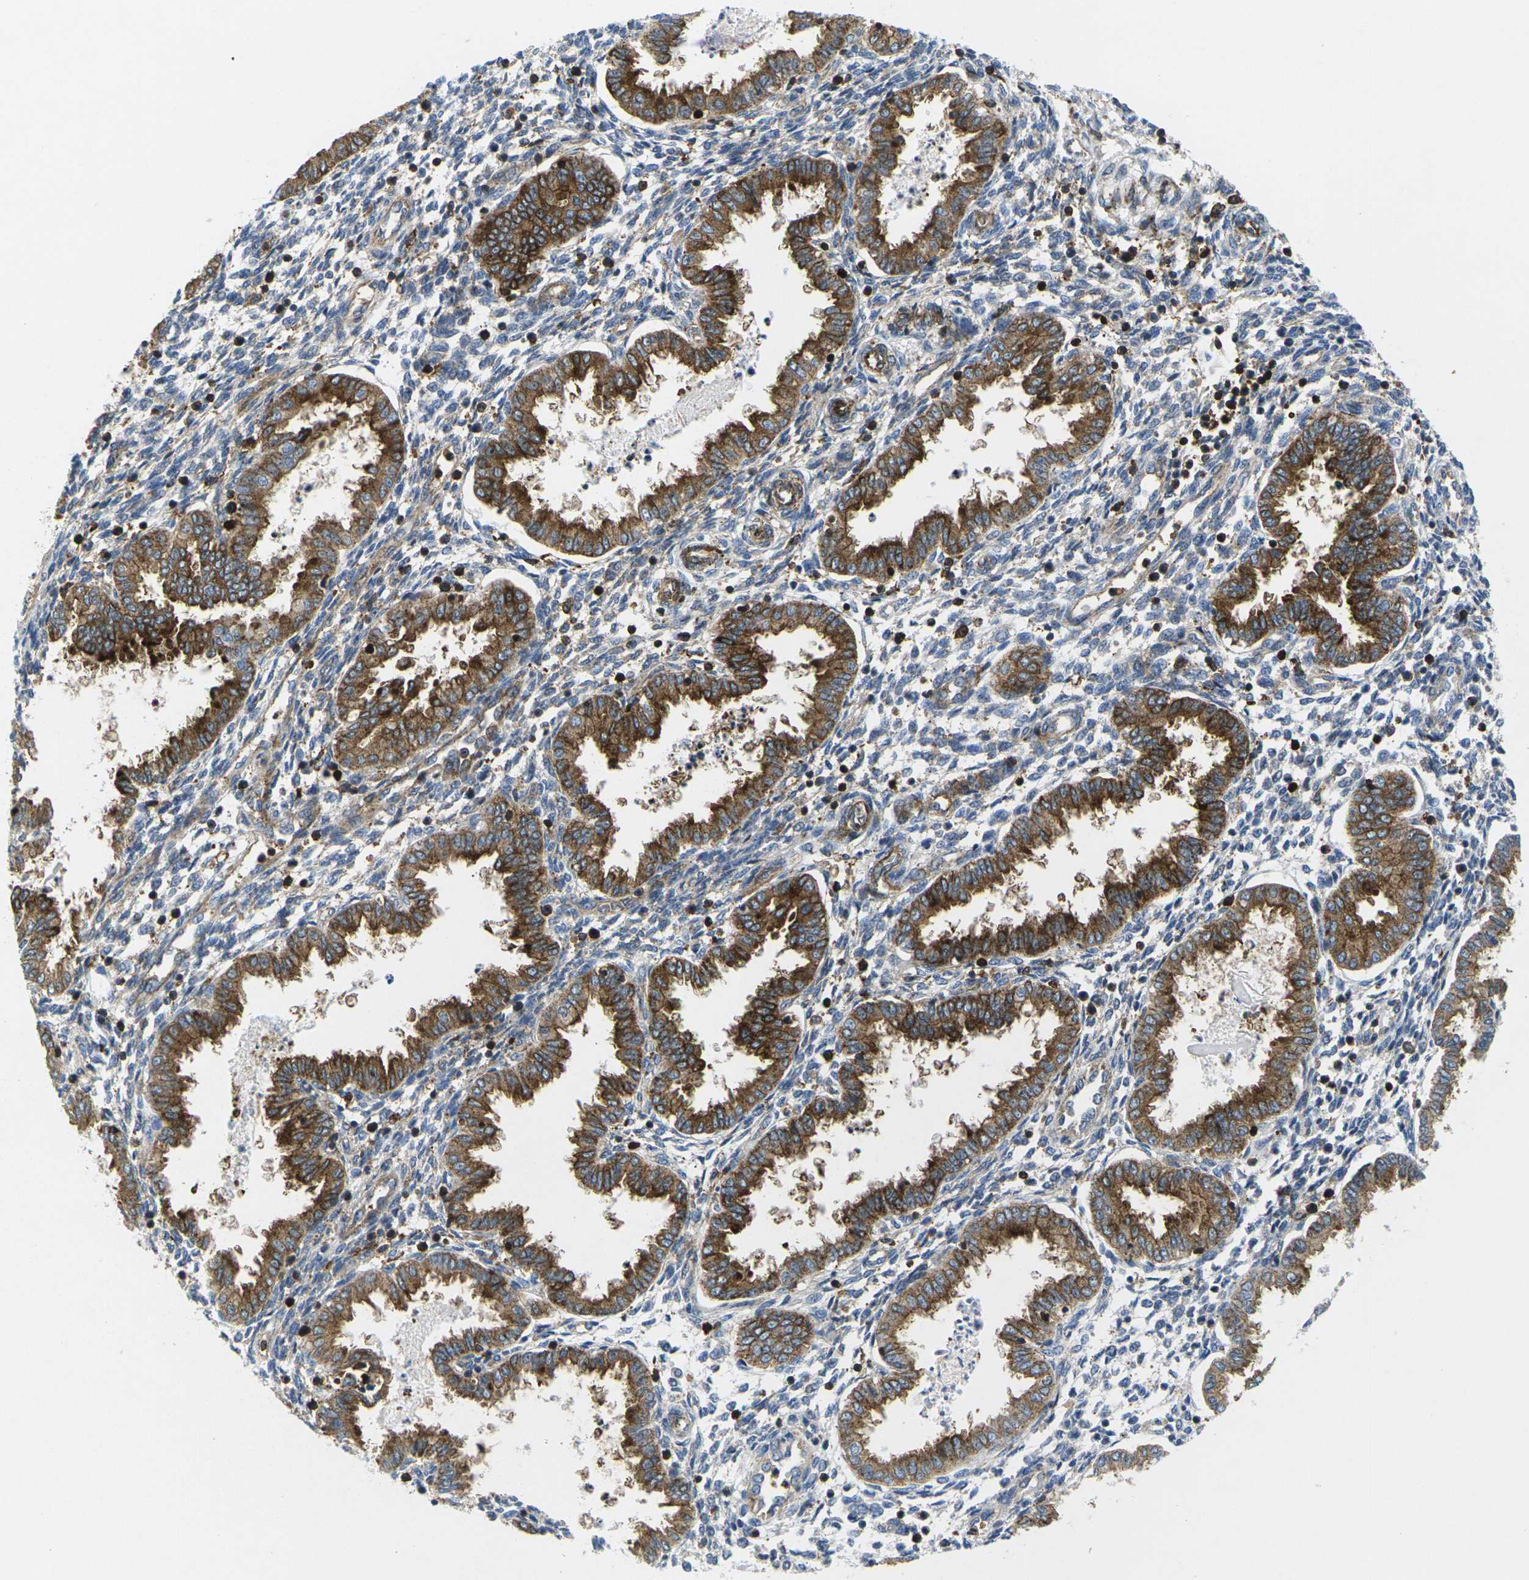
{"staining": {"intensity": "moderate", "quantity": "<25%", "location": "cytoplasmic/membranous"}, "tissue": "endometrium", "cell_type": "Cells in endometrial stroma", "image_type": "normal", "snomed": [{"axis": "morphology", "description": "Normal tissue, NOS"}, {"axis": "topography", "description": "Endometrium"}], "caption": "Immunohistochemical staining of unremarkable endometrium displays <25% levels of moderate cytoplasmic/membranous protein expression in about <25% of cells in endometrial stroma. The staining was performed using DAB (3,3'-diaminobenzidine) to visualize the protein expression in brown, while the nuclei were stained in blue with hematoxylin (Magnification: 20x).", "gene": "IQGAP1", "patient": {"sex": "female", "age": 33}}